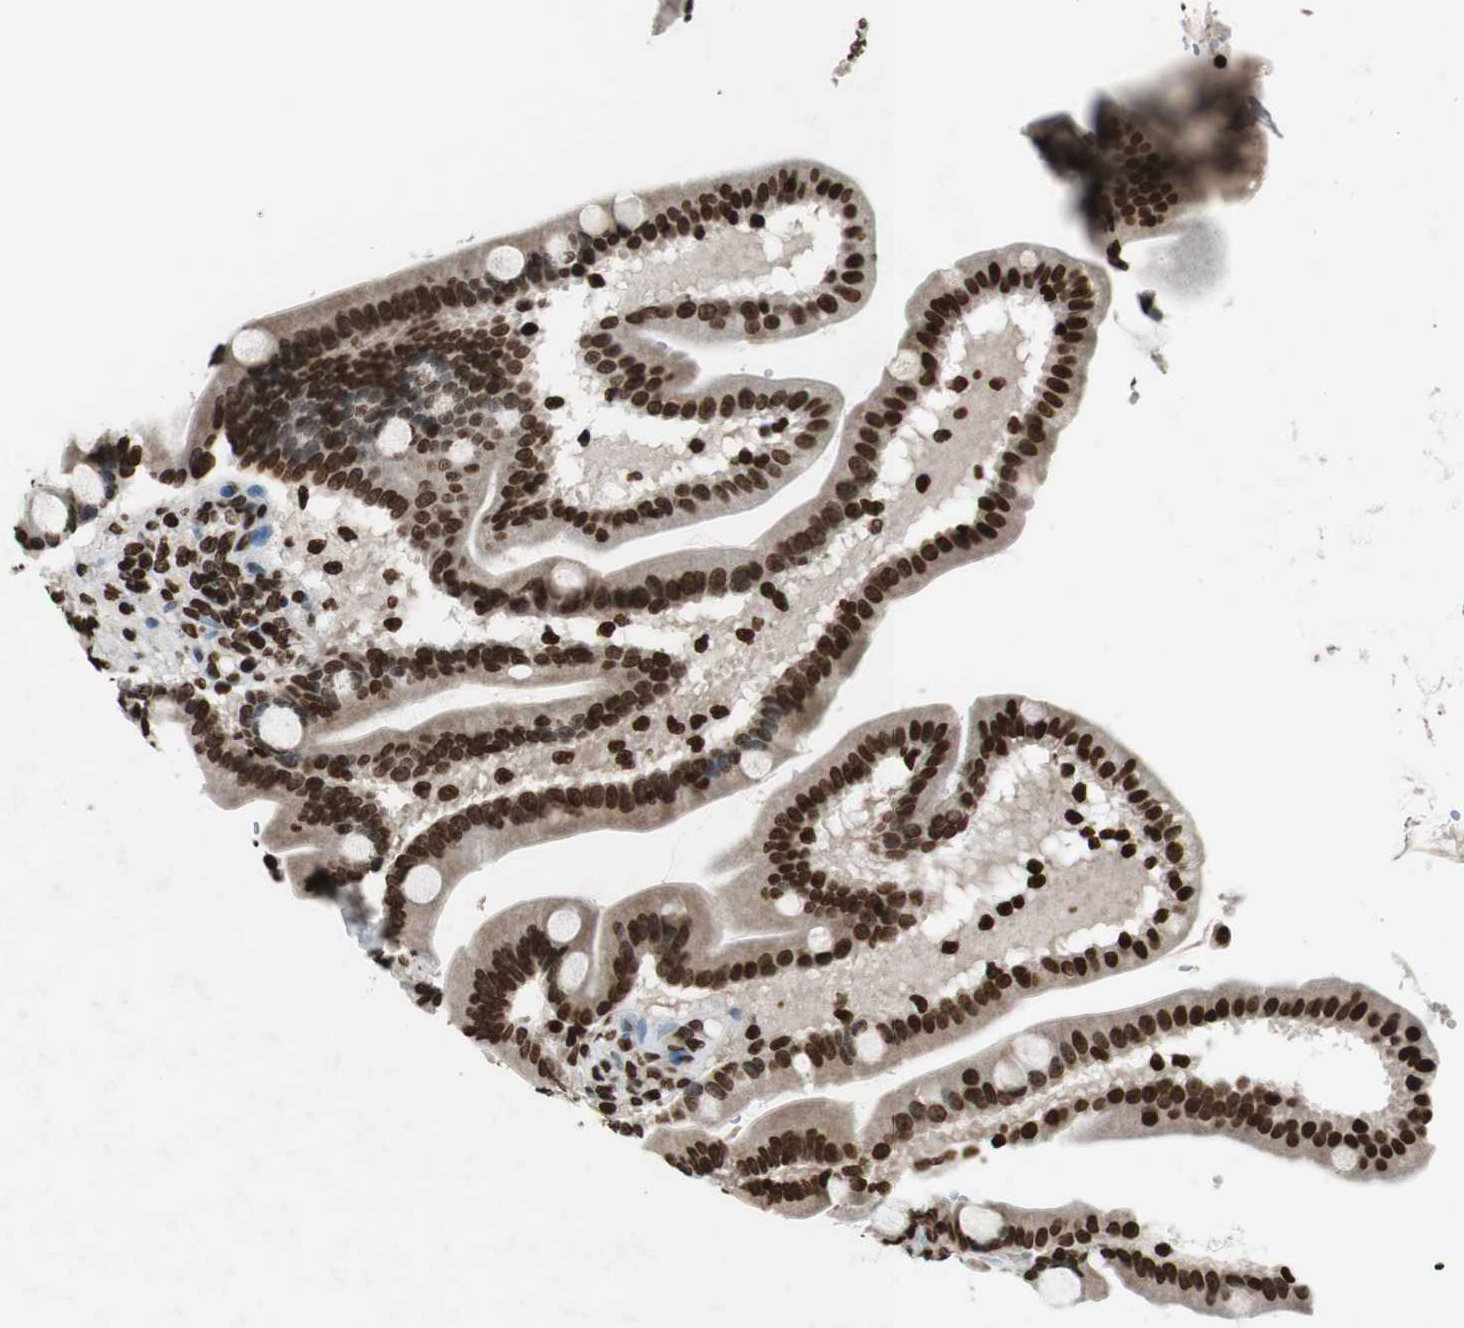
{"staining": {"intensity": "strong", "quantity": ">75%", "location": "nuclear"}, "tissue": "duodenum", "cell_type": "Glandular cells", "image_type": "normal", "snomed": [{"axis": "morphology", "description": "Normal tissue, NOS"}, {"axis": "topography", "description": "Duodenum"}], "caption": "About >75% of glandular cells in unremarkable duodenum reveal strong nuclear protein expression as visualized by brown immunohistochemical staining.", "gene": "NCOA3", "patient": {"sex": "male", "age": 54}}